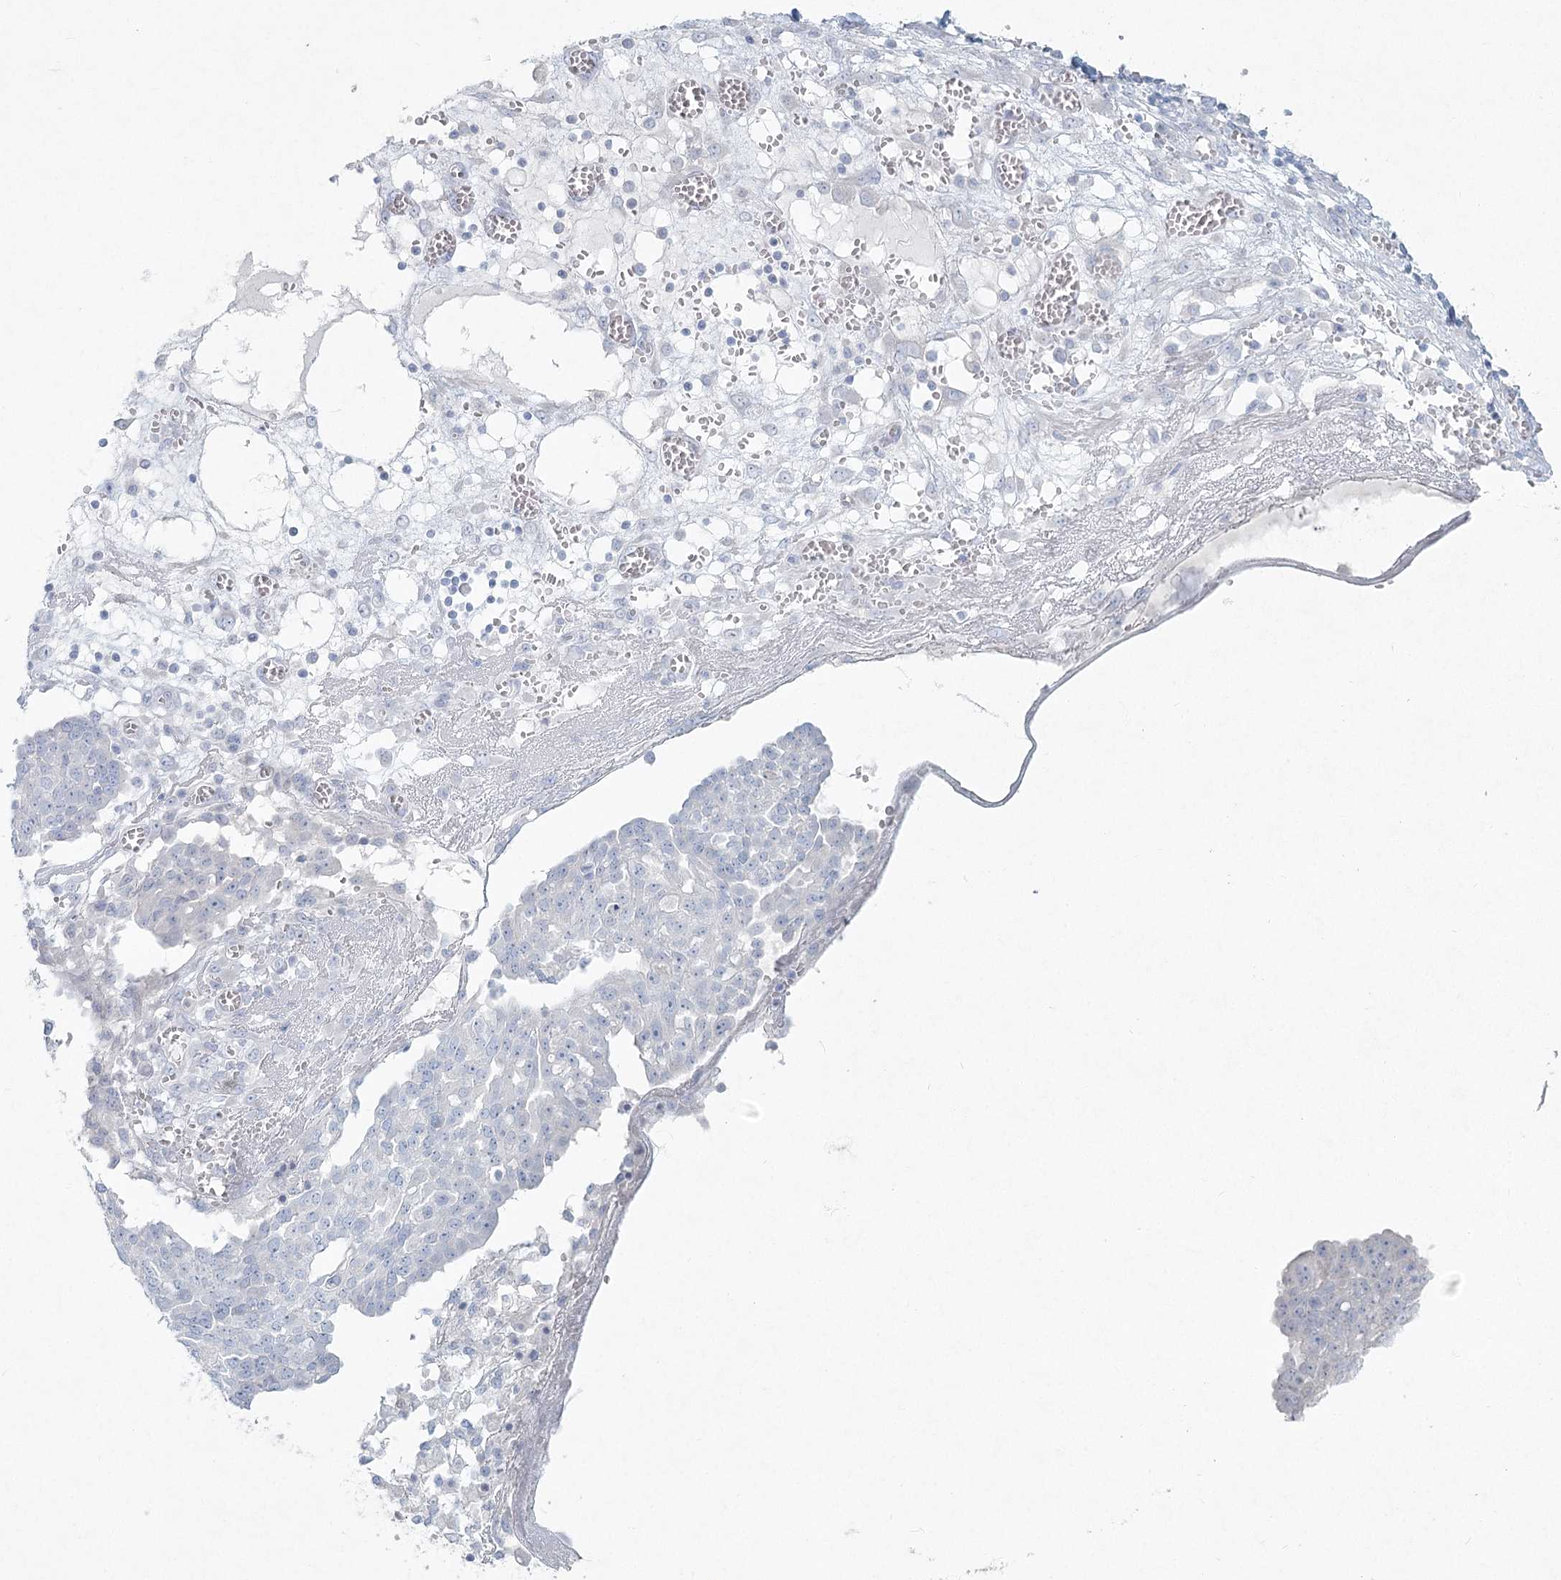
{"staining": {"intensity": "negative", "quantity": "none", "location": "none"}, "tissue": "ovarian cancer", "cell_type": "Tumor cells", "image_type": "cancer", "snomed": [{"axis": "morphology", "description": "Cystadenocarcinoma, serous, NOS"}, {"axis": "topography", "description": "Soft tissue"}, {"axis": "topography", "description": "Ovary"}], "caption": "Ovarian cancer was stained to show a protein in brown. There is no significant positivity in tumor cells. Nuclei are stained in blue.", "gene": "LRP2BP", "patient": {"sex": "female", "age": 57}}